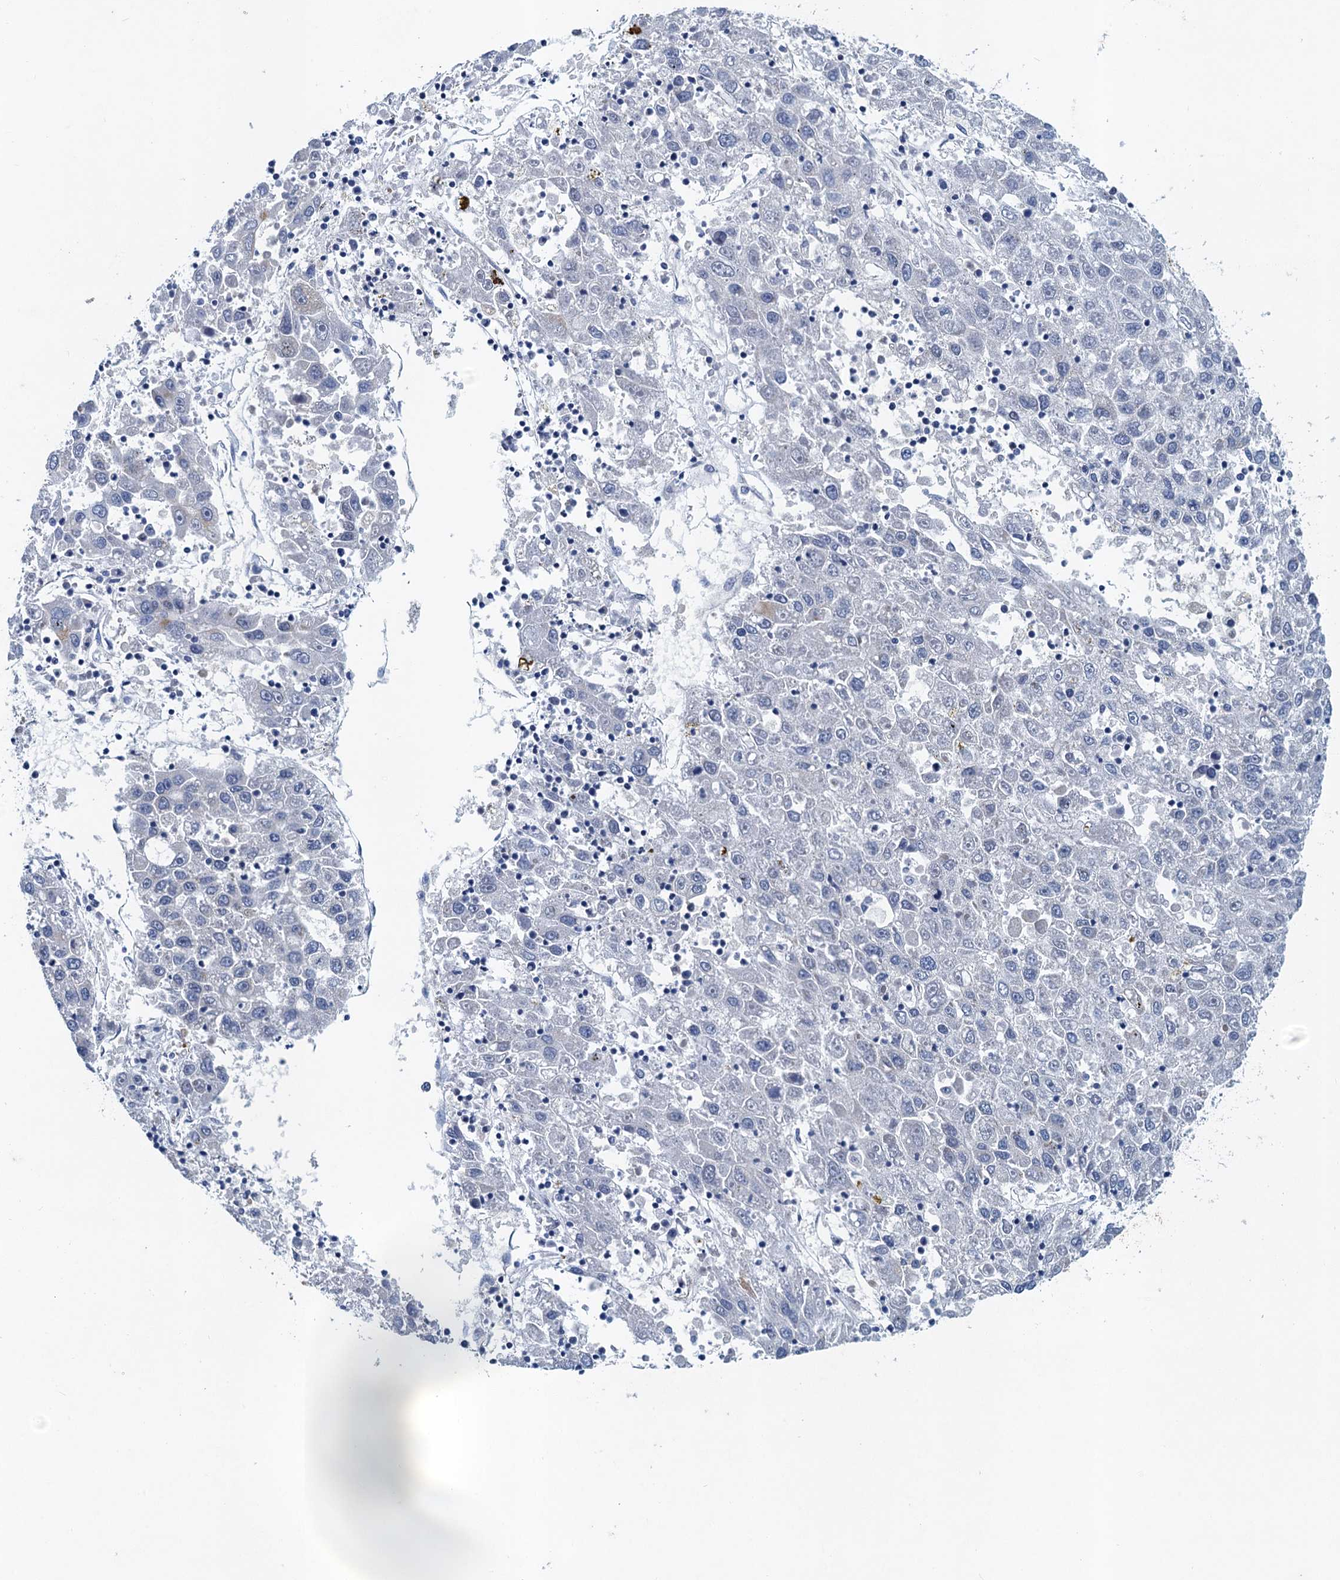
{"staining": {"intensity": "negative", "quantity": "none", "location": "none"}, "tissue": "liver cancer", "cell_type": "Tumor cells", "image_type": "cancer", "snomed": [{"axis": "morphology", "description": "Carcinoma, Hepatocellular, NOS"}, {"axis": "topography", "description": "Liver"}], "caption": "IHC histopathology image of liver cancer (hepatocellular carcinoma) stained for a protein (brown), which shows no positivity in tumor cells. (Brightfield microscopy of DAB (3,3'-diaminobenzidine) immunohistochemistry (IHC) at high magnification).", "gene": "NBEA", "patient": {"sex": "male", "age": 49}}